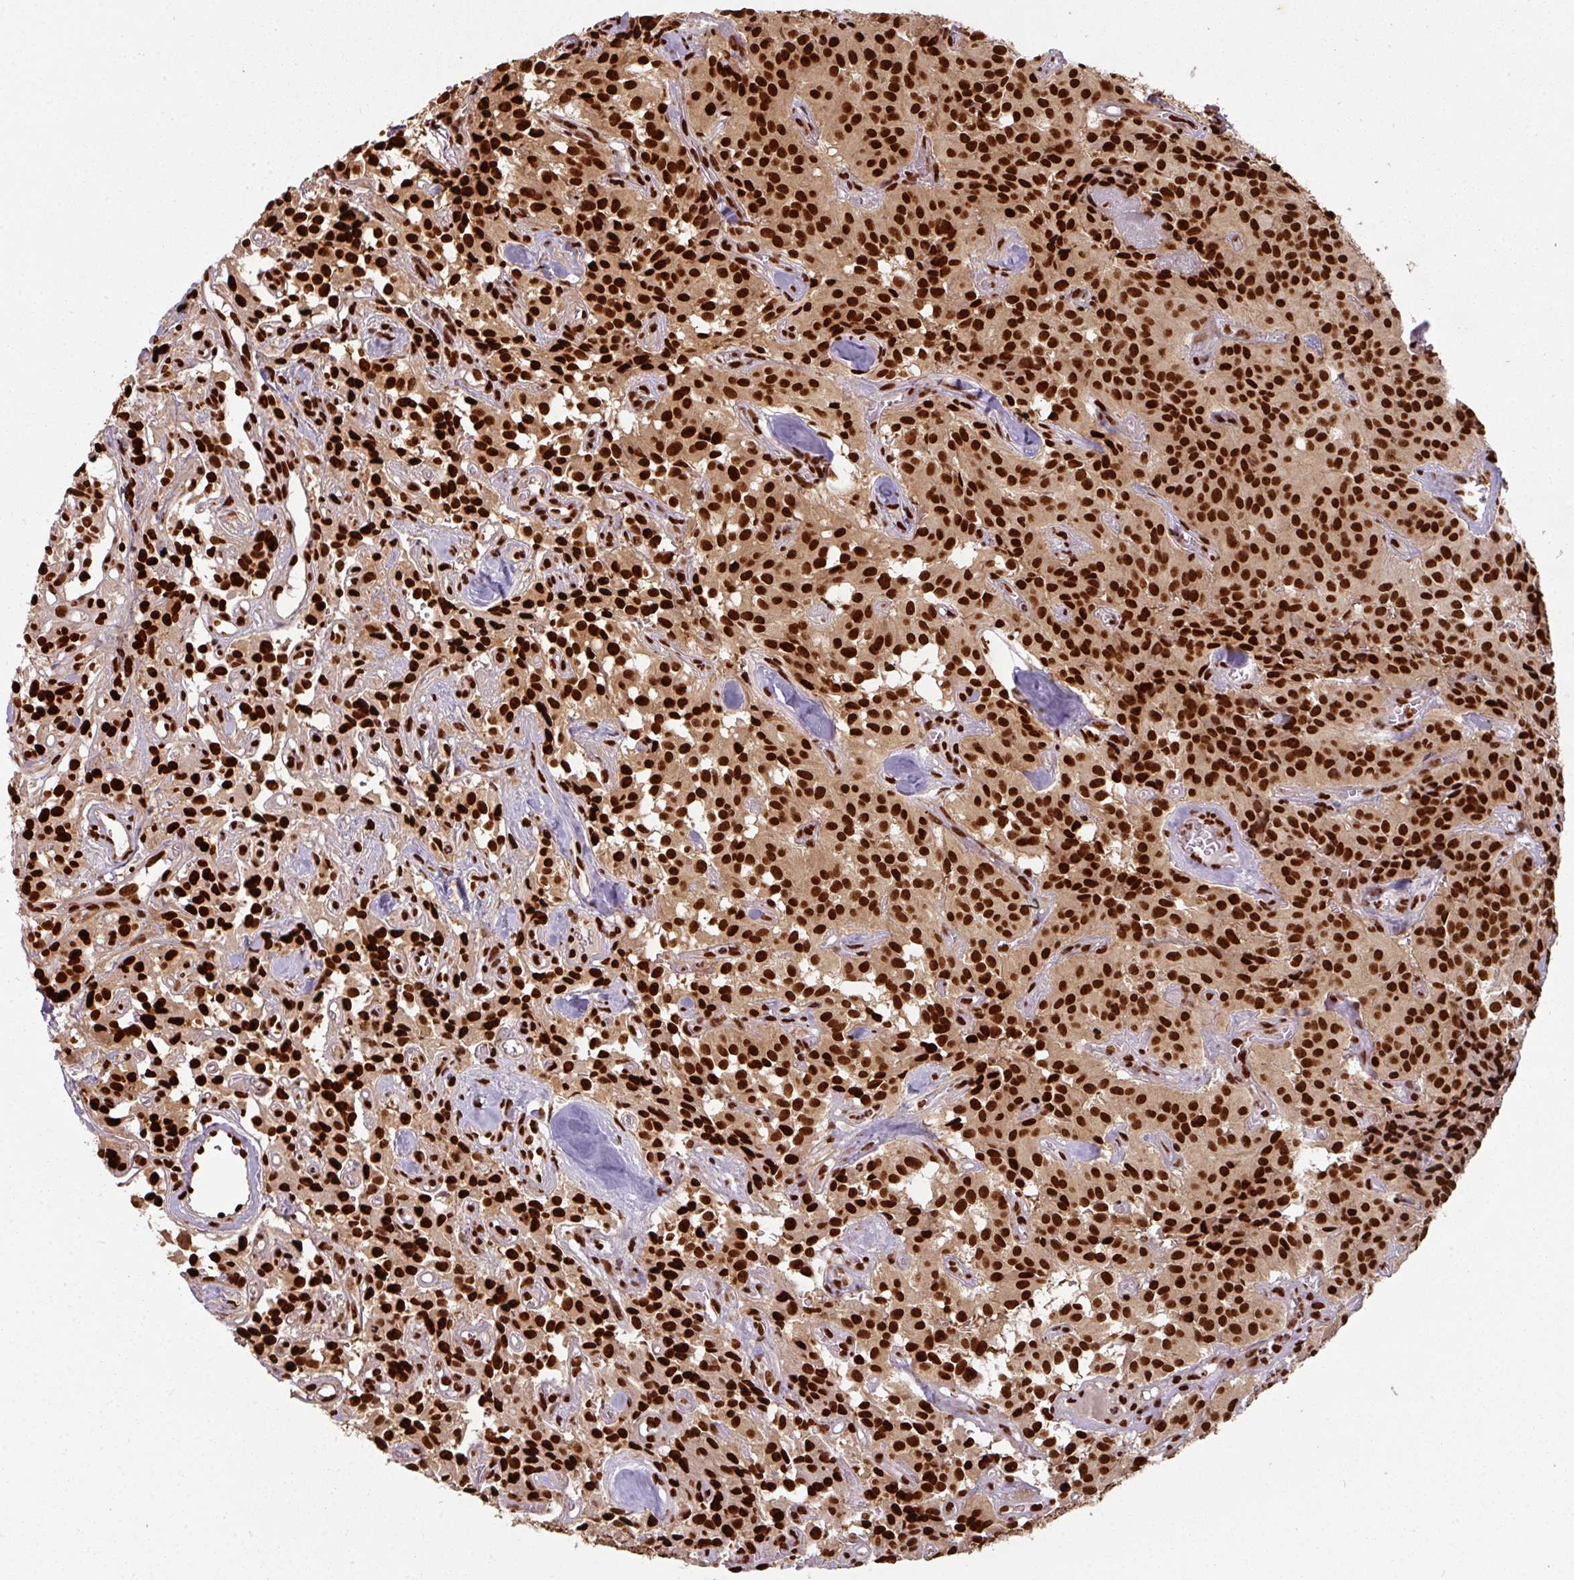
{"staining": {"intensity": "strong", "quantity": ">75%", "location": "nuclear"}, "tissue": "glioma", "cell_type": "Tumor cells", "image_type": "cancer", "snomed": [{"axis": "morphology", "description": "Glioma, malignant, Low grade"}, {"axis": "topography", "description": "Brain"}], "caption": "Protein staining of glioma tissue shows strong nuclear positivity in approximately >75% of tumor cells.", "gene": "SIK3", "patient": {"sex": "male", "age": 42}}